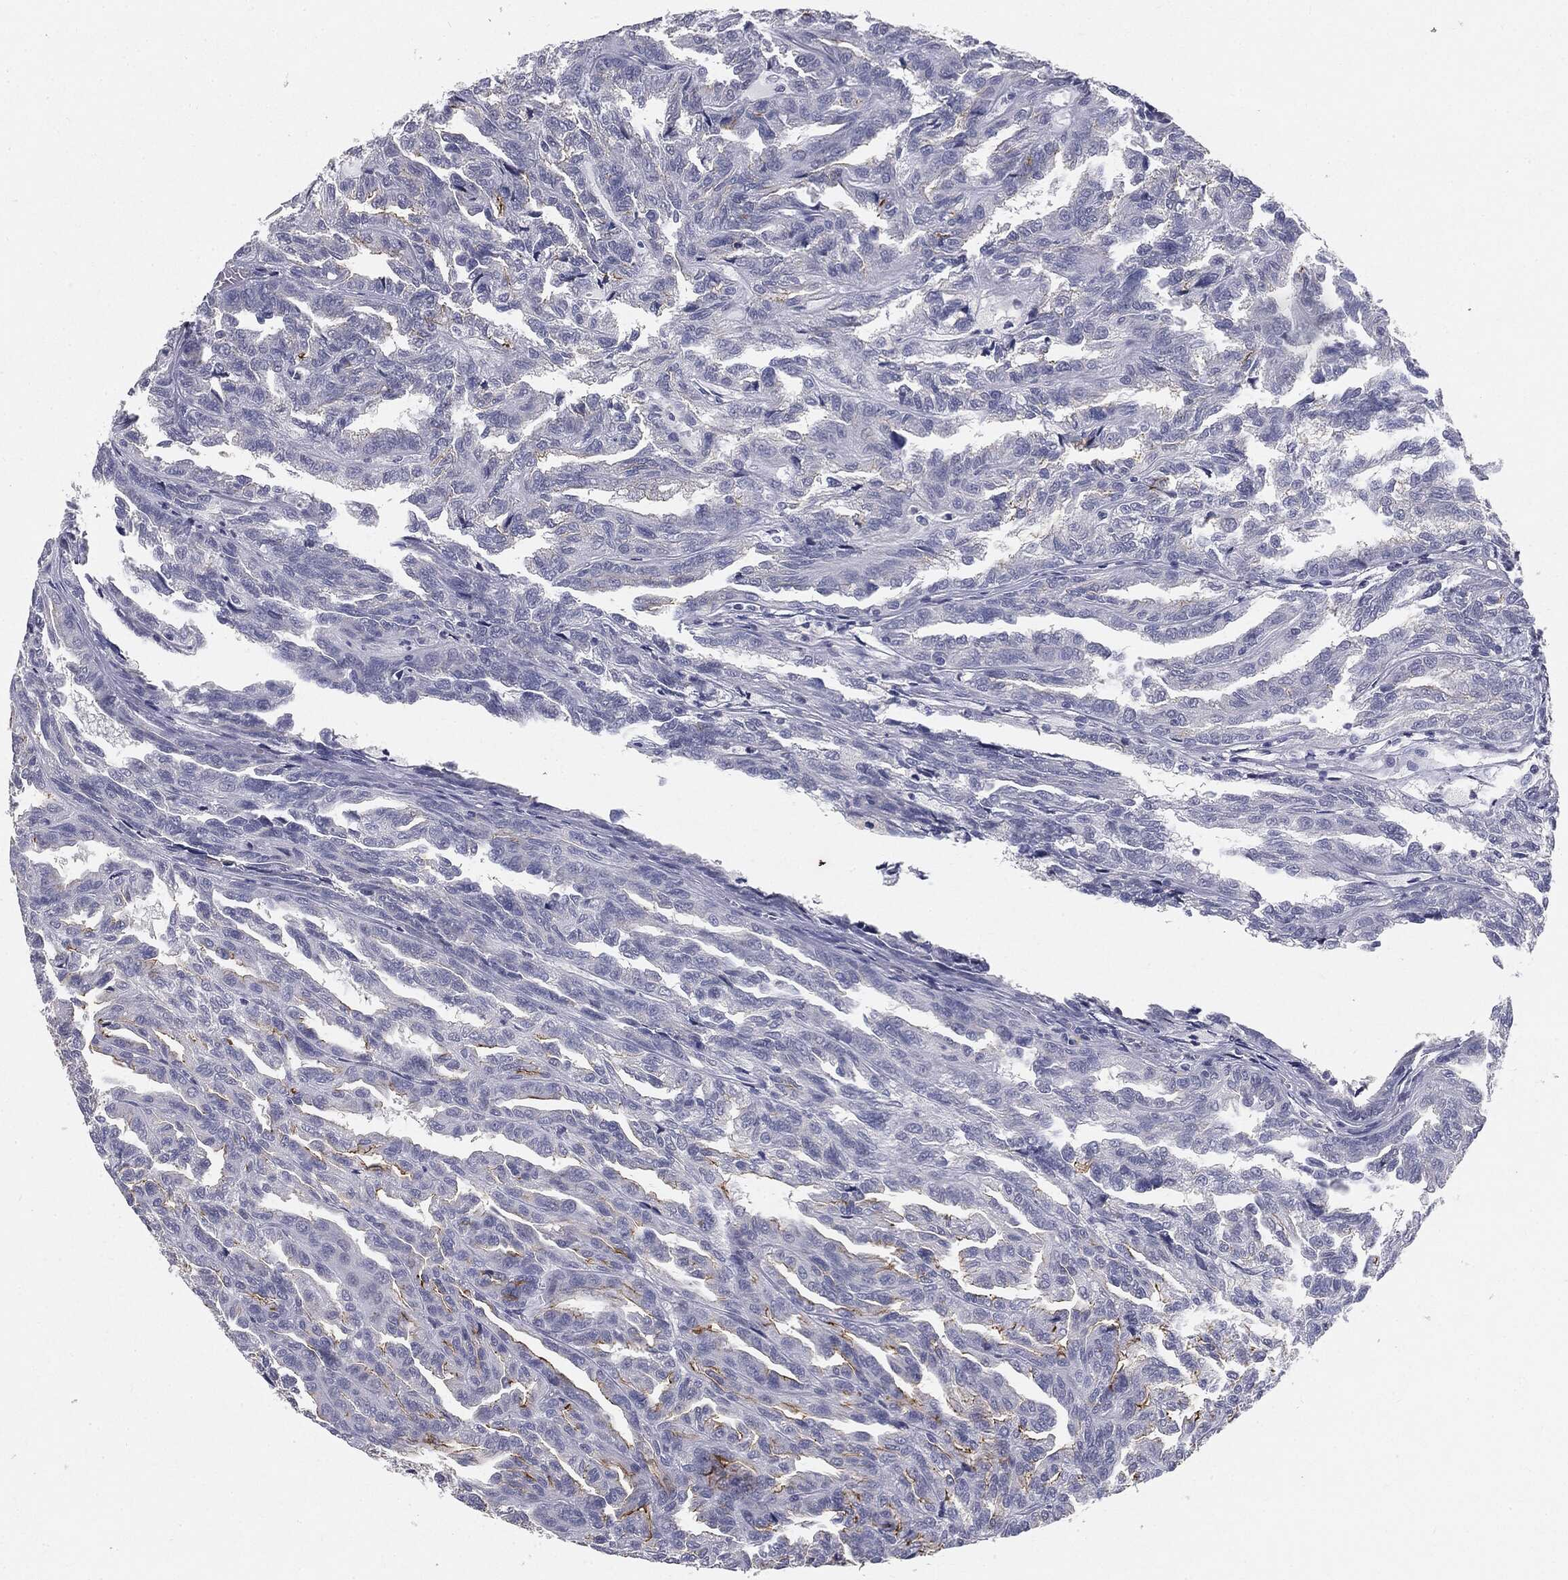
{"staining": {"intensity": "moderate", "quantity": "<25%", "location": "cytoplasmic/membranous"}, "tissue": "renal cancer", "cell_type": "Tumor cells", "image_type": "cancer", "snomed": [{"axis": "morphology", "description": "Adenocarcinoma, NOS"}, {"axis": "topography", "description": "Kidney"}], "caption": "Brown immunohistochemical staining in renal adenocarcinoma shows moderate cytoplasmic/membranous staining in about <25% of tumor cells. The protein is stained brown, and the nuclei are stained in blue (DAB IHC with brightfield microscopy, high magnification).", "gene": "MUC1", "patient": {"sex": "male", "age": 79}}